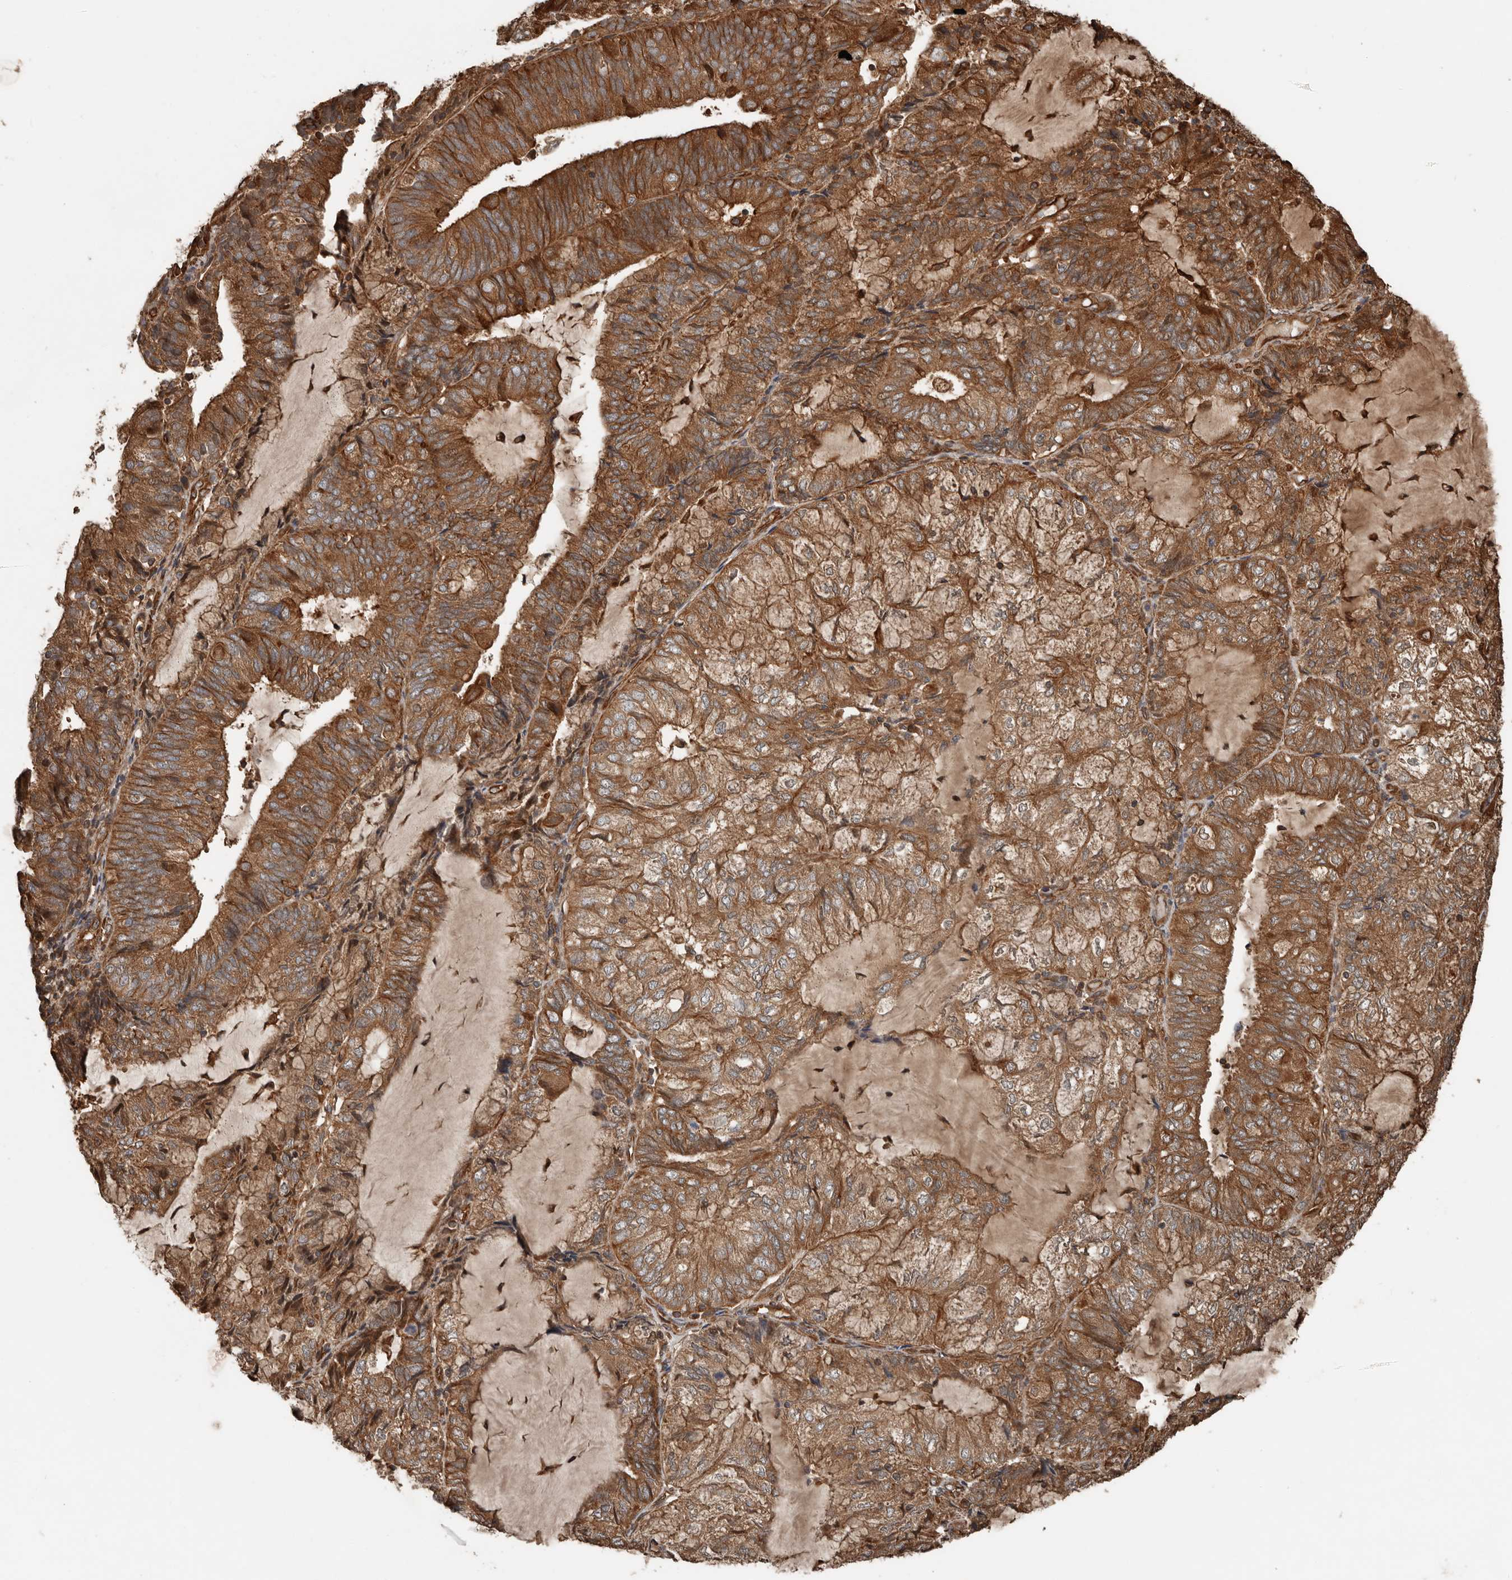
{"staining": {"intensity": "moderate", "quantity": ">75%", "location": "cytoplasmic/membranous"}, "tissue": "endometrial cancer", "cell_type": "Tumor cells", "image_type": "cancer", "snomed": [{"axis": "morphology", "description": "Adenocarcinoma, NOS"}, {"axis": "topography", "description": "Endometrium"}], "caption": "High-power microscopy captured an immunohistochemistry histopathology image of adenocarcinoma (endometrial), revealing moderate cytoplasmic/membranous staining in about >75% of tumor cells.", "gene": "YOD1", "patient": {"sex": "female", "age": 81}}